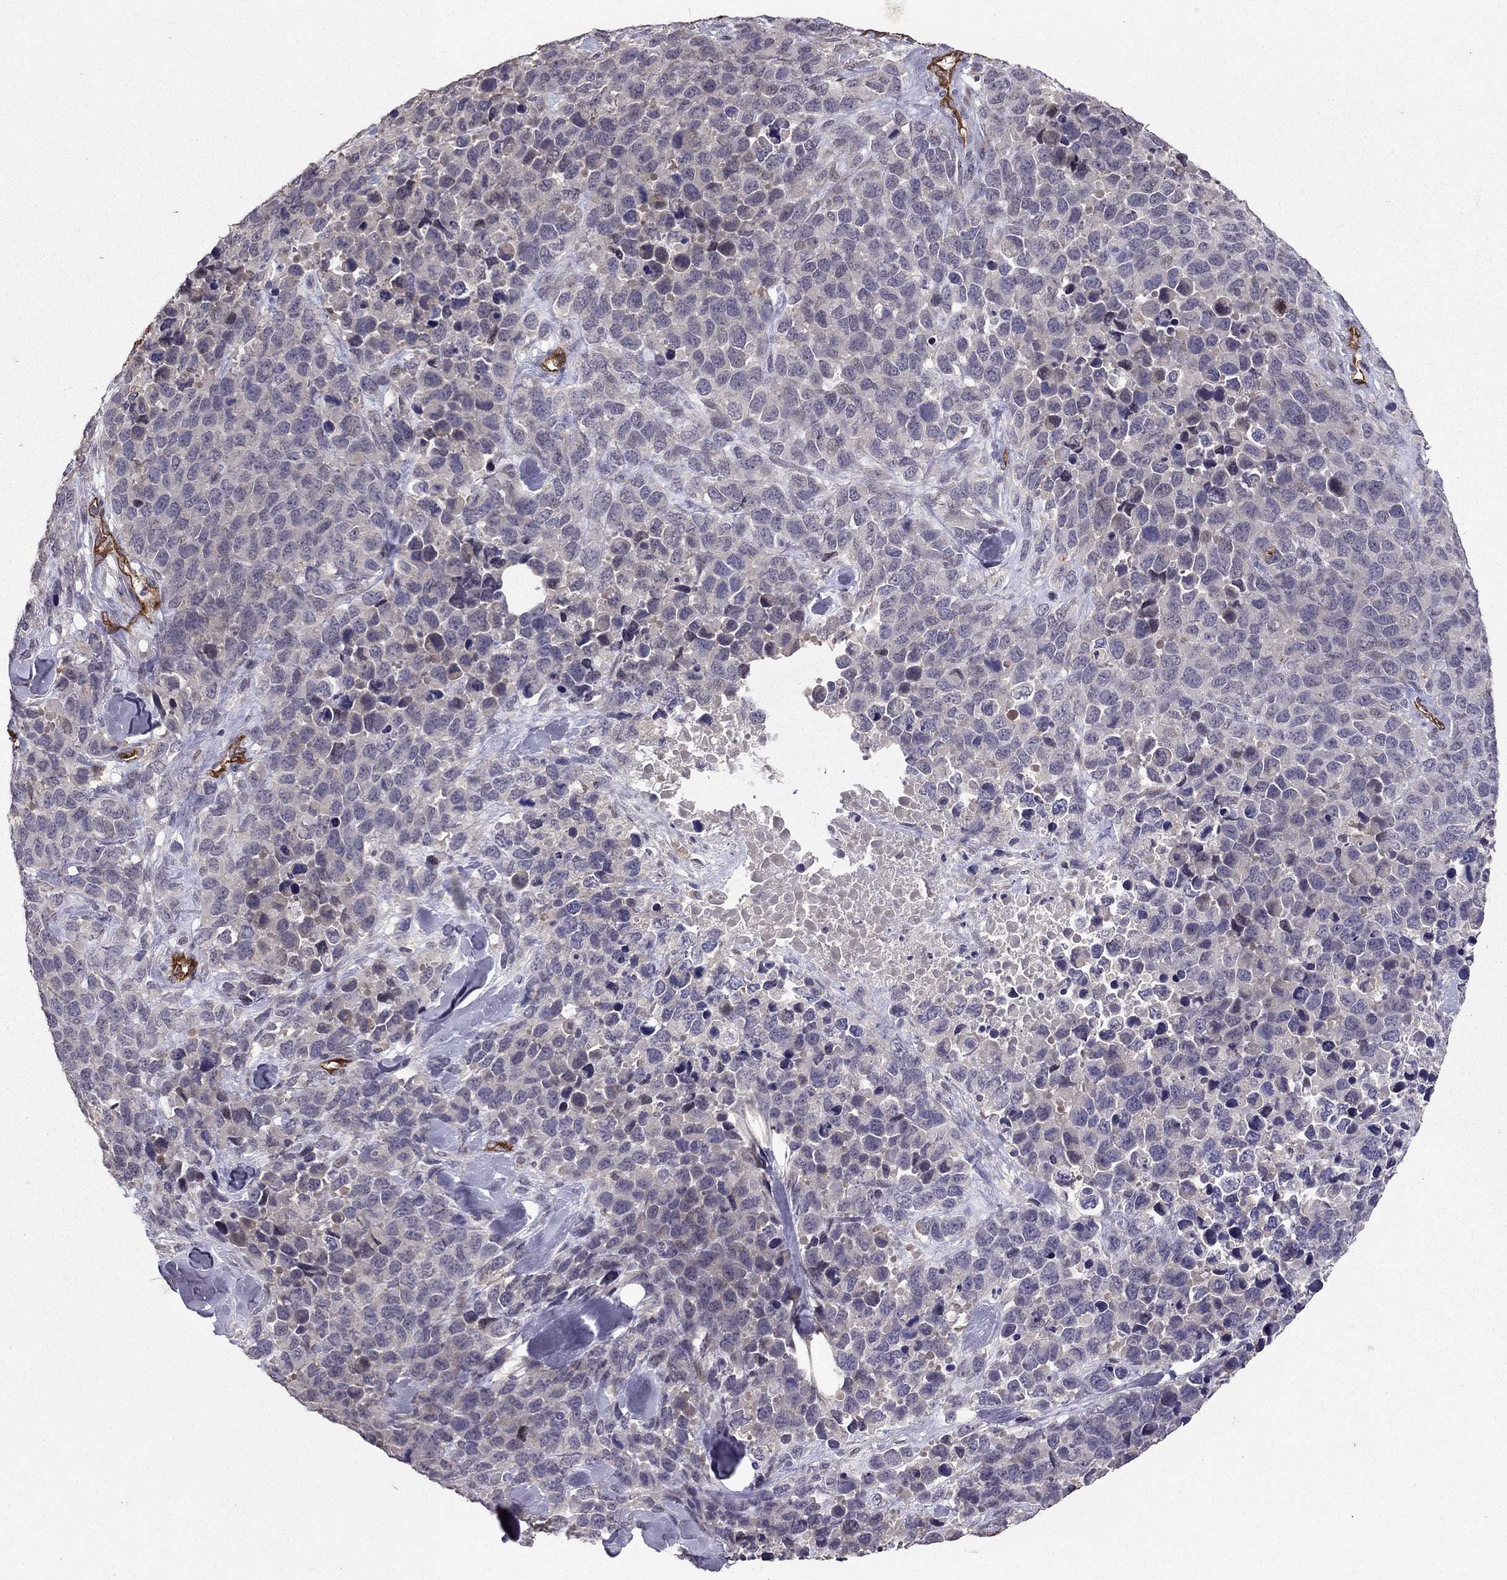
{"staining": {"intensity": "moderate", "quantity": "<25%", "location": "cytoplasmic/membranous"}, "tissue": "melanoma", "cell_type": "Tumor cells", "image_type": "cancer", "snomed": [{"axis": "morphology", "description": "Malignant melanoma, Metastatic site"}, {"axis": "topography", "description": "Skin"}], "caption": "Immunohistochemical staining of malignant melanoma (metastatic site) reveals low levels of moderate cytoplasmic/membranous expression in about <25% of tumor cells.", "gene": "RASIP1", "patient": {"sex": "male", "age": 84}}